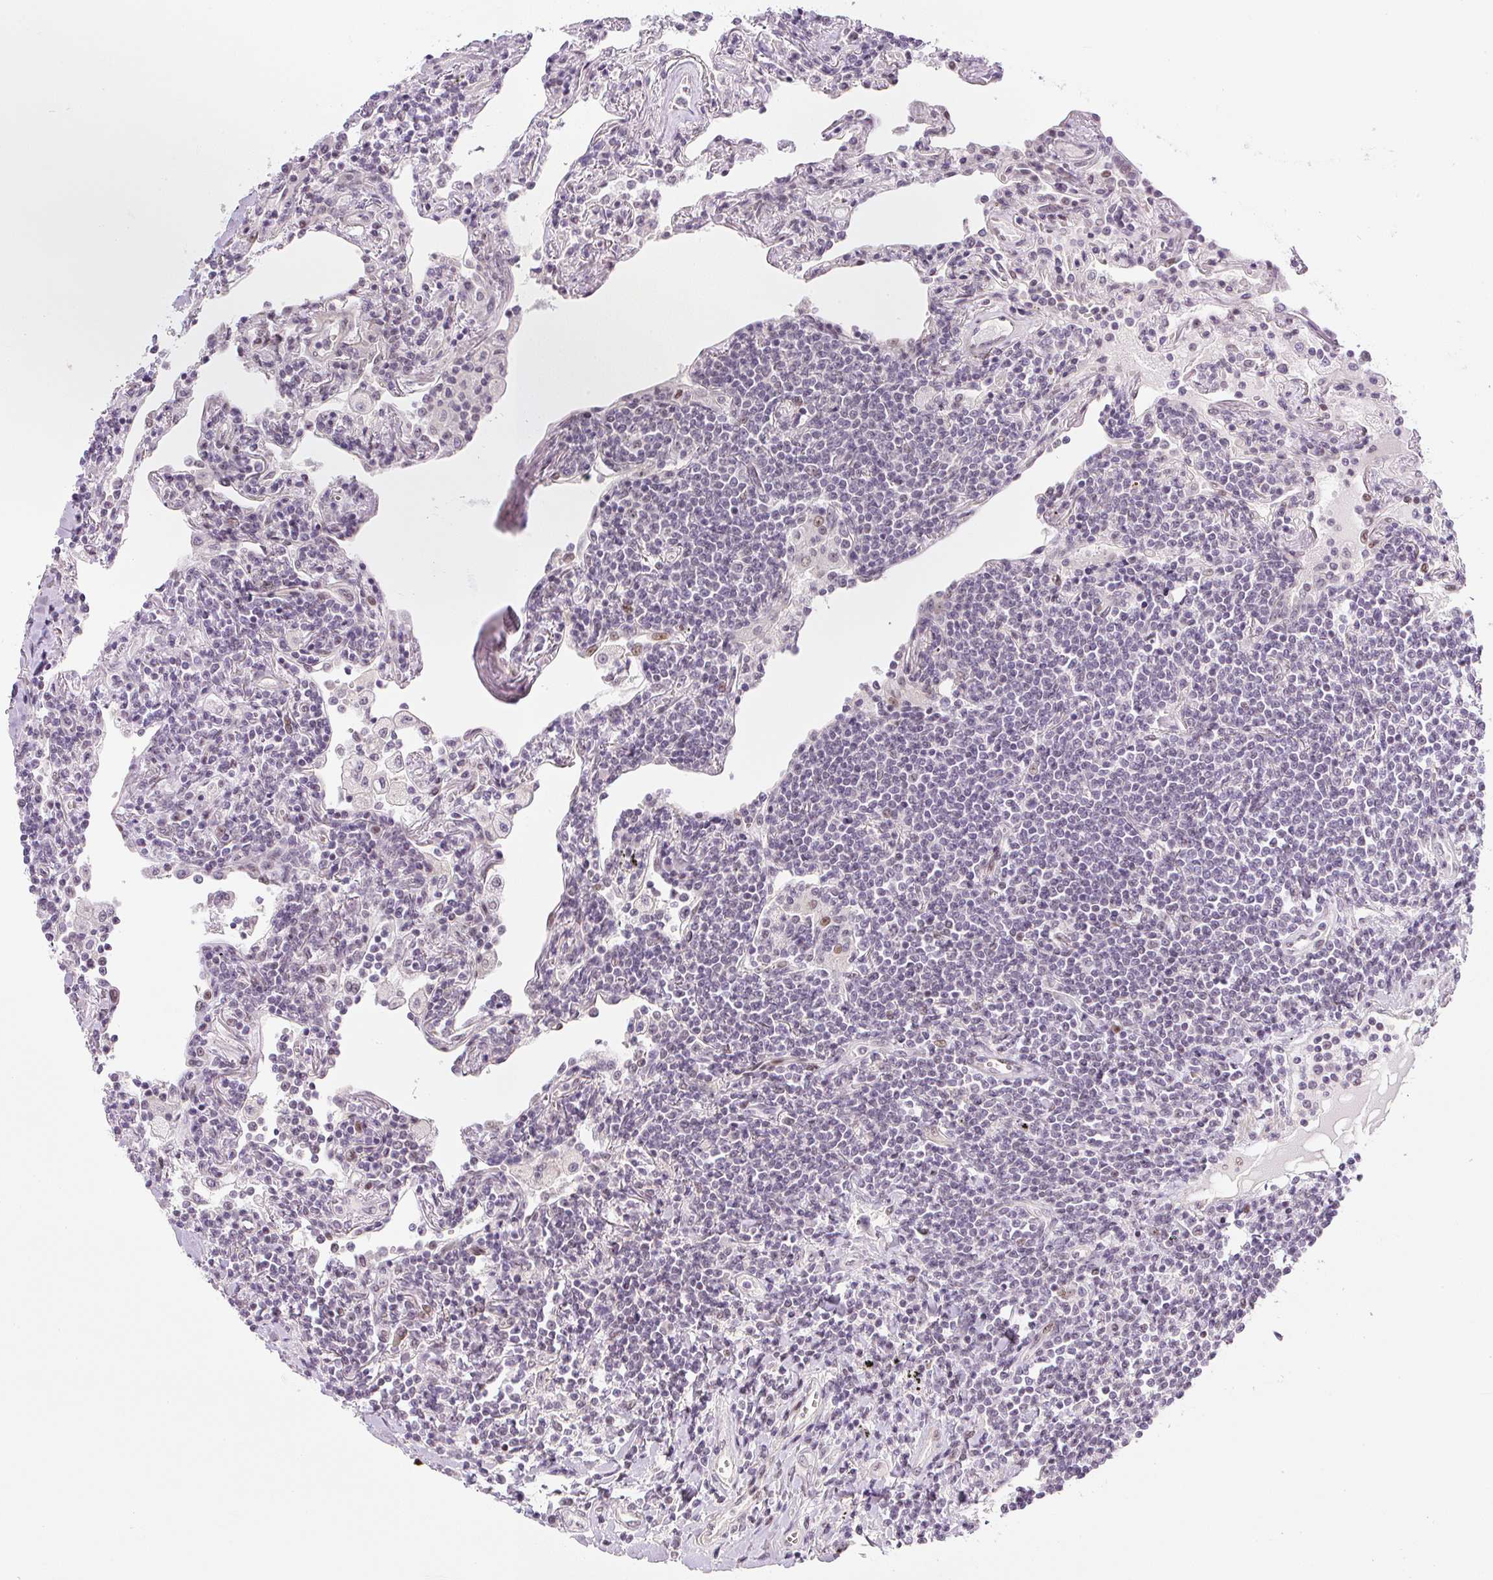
{"staining": {"intensity": "negative", "quantity": "none", "location": "none"}, "tissue": "lymphoma", "cell_type": "Tumor cells", "image_type": "cancer", "snomed": [{"axis": "morphology", "description": "Malignant lymphoma, non-Hodgkin's type, Low grade"}, {"axis": "topography", "description": "Lung"}], "caption": "High magnification brightfield microscopy of lymphoma stained with DAB (3,3'-diaminobenzidine) (brown) and counterstained with hematoxylin (blue): tumor cells show no significant staining. The staining is performed using DAB brown chromogen with nuclei counter-stained in using hematoxylin.", "gene": "DPPA4", "patient": {"sex": "female", "age": 71}}